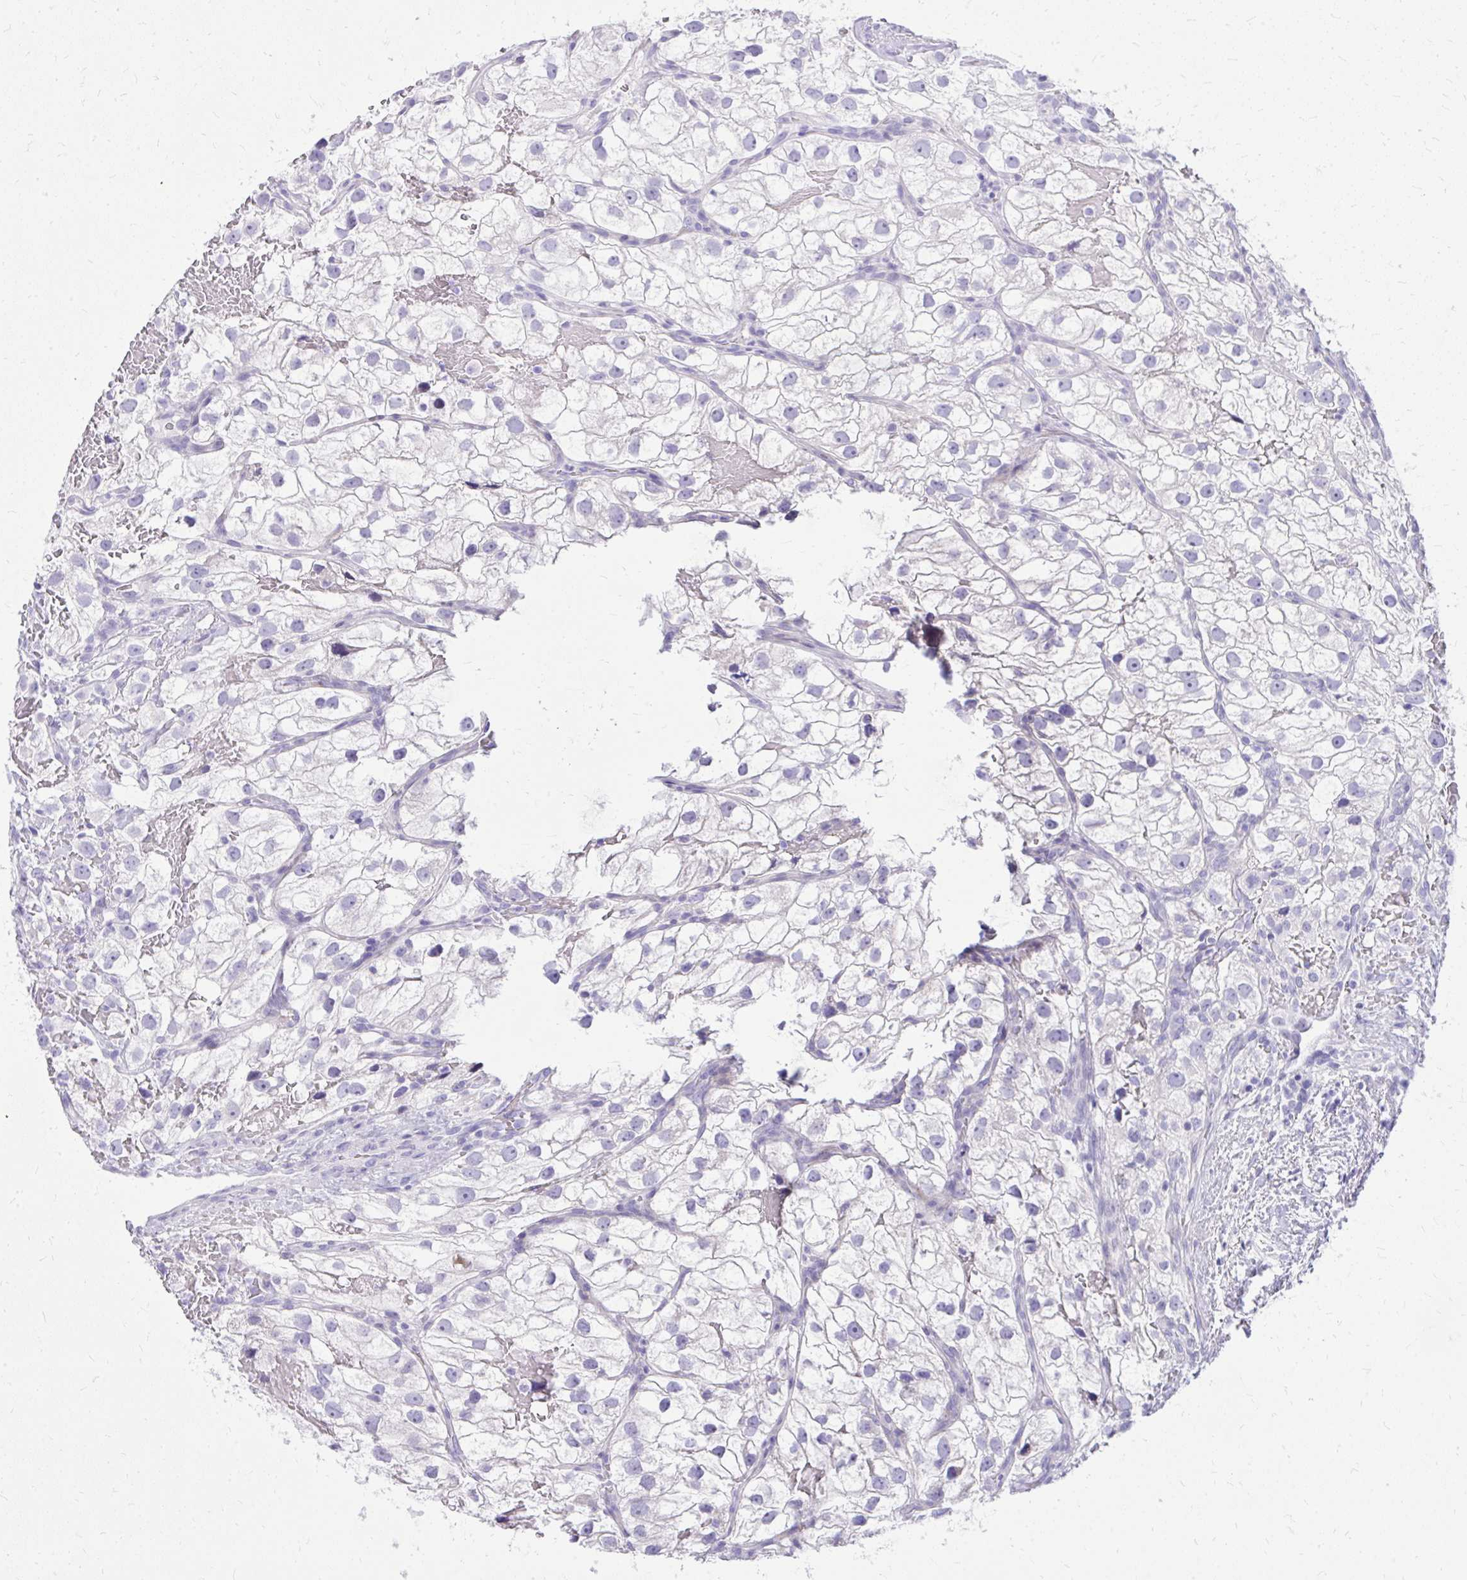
{"staining": {"intensity": "negative", "quantity": "none", "location": "none"}, "tissue": "renal cancer", "cell_type": "Tumor cells", "image_type": "cancer", "snomed": [{"axis": "morphology", "description": "Adenocarcinoma, NOS"}, {"axis": "topography", "description": "Kidney"}], "caption": "Tumor cells show no significant positivity in adenocarcinoma (renal).", "gene": "BCL6B", "patient": {"sex": "male", "age": 59}}